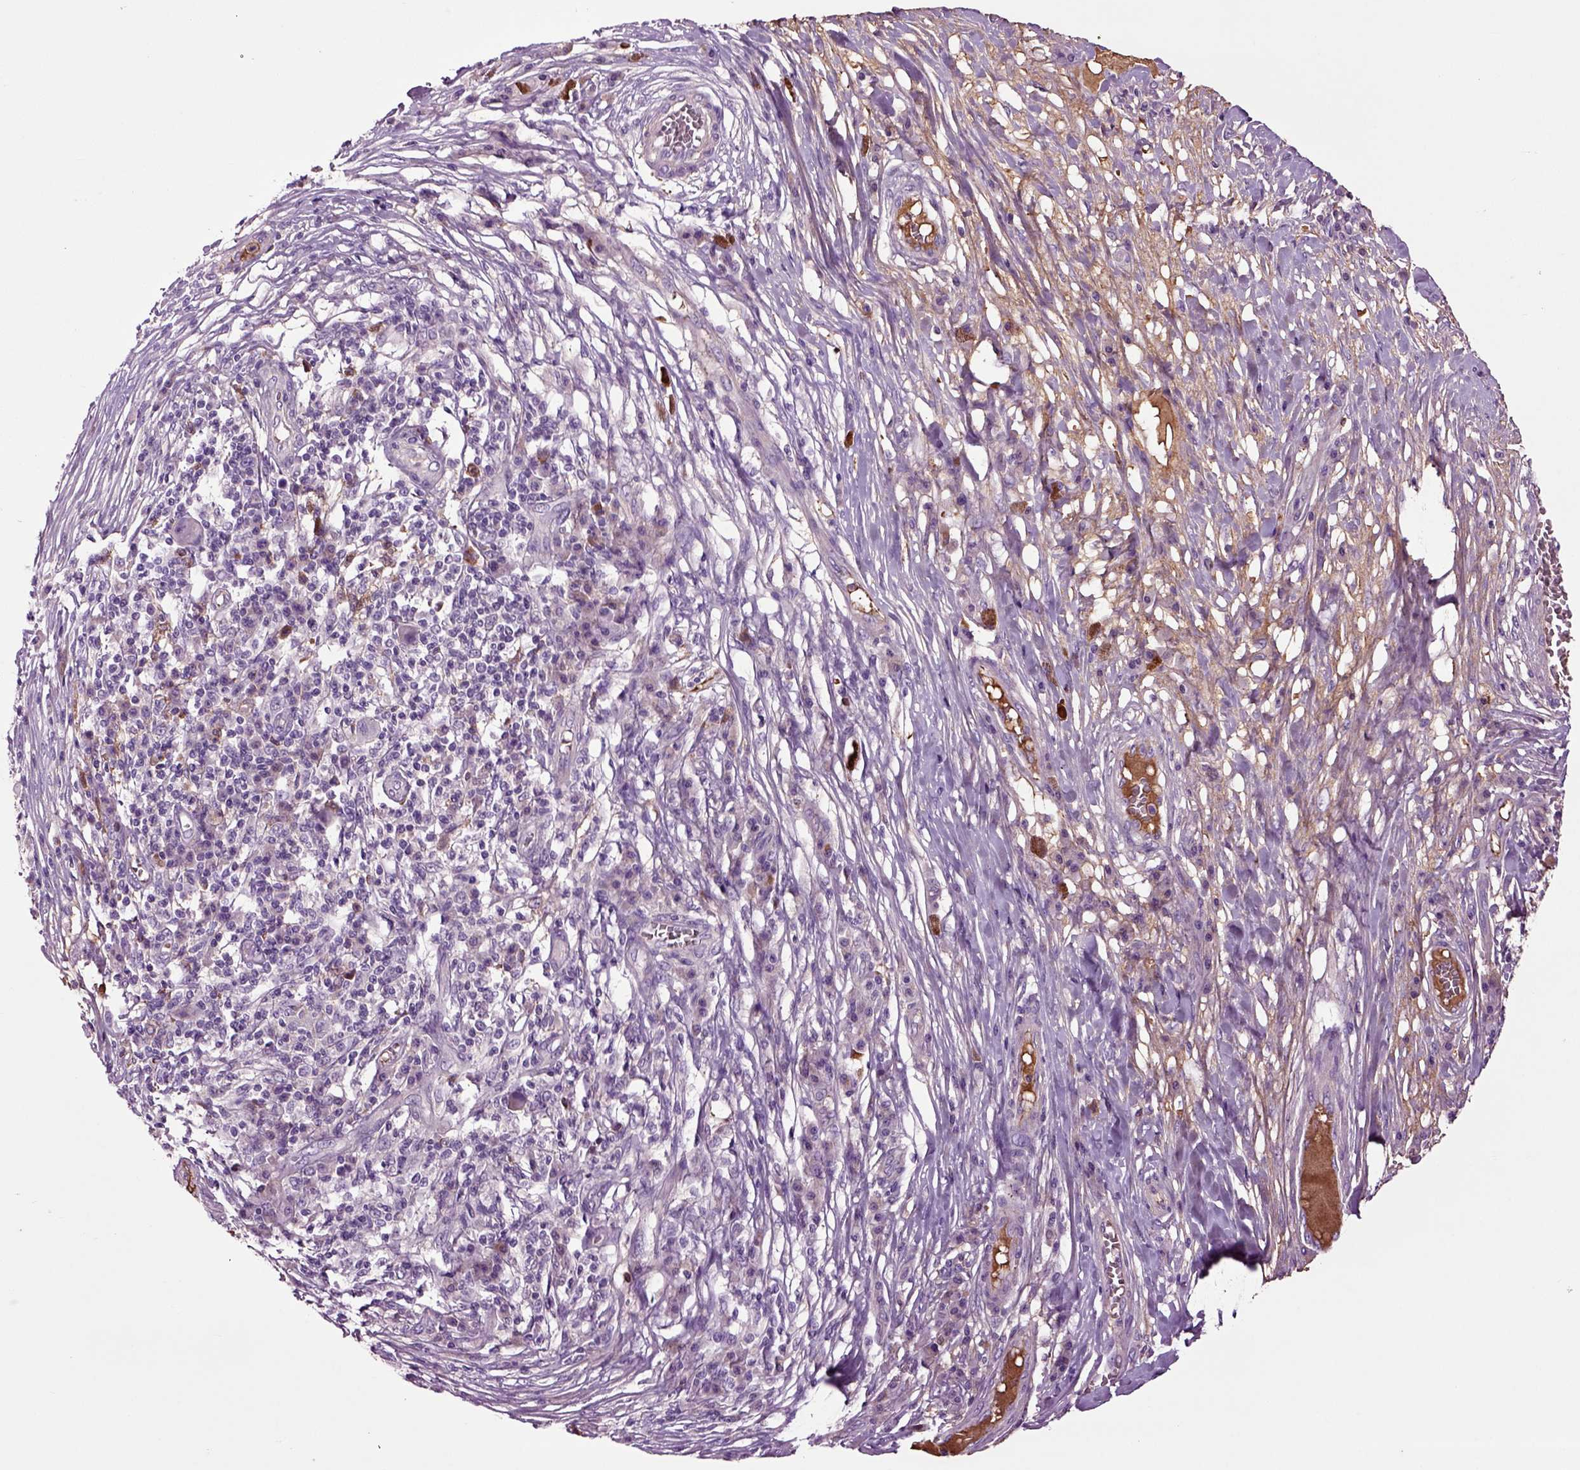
{"staining": {"intensity": "negative", "quantity": "none", "location": "none"}, "tissue": "melanoma", "cell_type": "Tumor cells", "image_type": "cancer", "snomed": [{"axis": "morphology", "description": "Malignant melanoma, NOS"}, {"axis": "topography", "description": "Skin"}], "caption": "A micrograph of human malignant melanoma is negative for staining in tumor cells. (Stains: DAB (3,3'-diaminobenzidine) immunohistochemistry with hematoxylin counter stain, Microscopy: brightfield microscopy at high magnification).", "gene": "SPON1", "patient": {"sex": "male", "age": 53}}